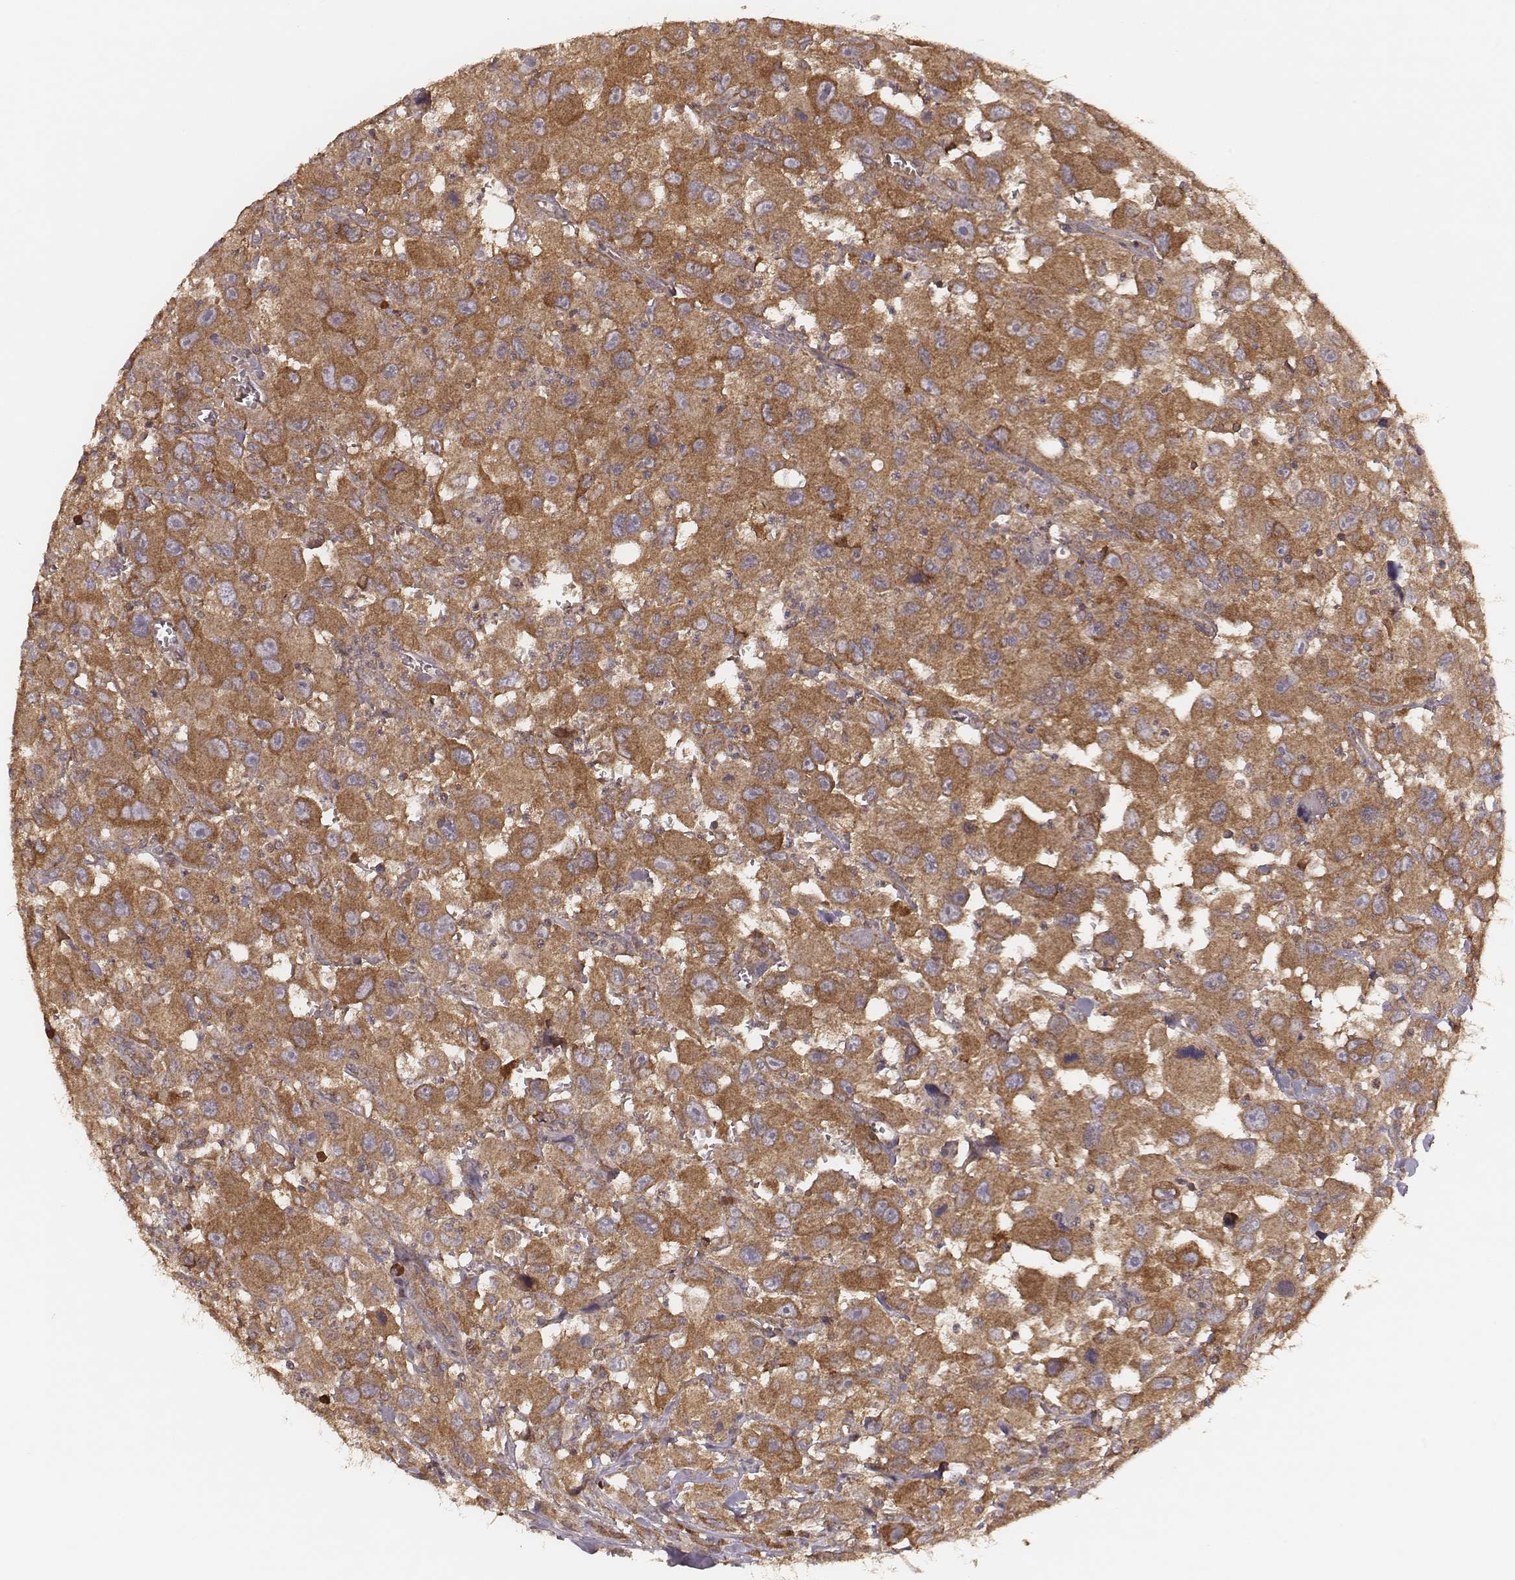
{"staining": {"intensity": "strong", "quantity": ">75%", "location": "cytoplasmic/membranous"}, "tissue": "head and neck cancer", "cell_type": "Tumor cells", "image_type": "cancer", "snomed": [{"axis": "morphology", "description": "Squamous cell carcinoma, NOS"}, {"axis": "morphology", "description": "Squamous cell carcinoma, metastatic, NOS"}, {"axis": "topography", "description": "Oral tissue"}, {"axis": "topography", "description": "Head-Neck"}], "caption": "Head and neck squamous cell carcinoma stained with a protein marker displays strong staining in tumor cells.", "gene": "CARS1", "patient": {"sex": "female", "age": 85}}